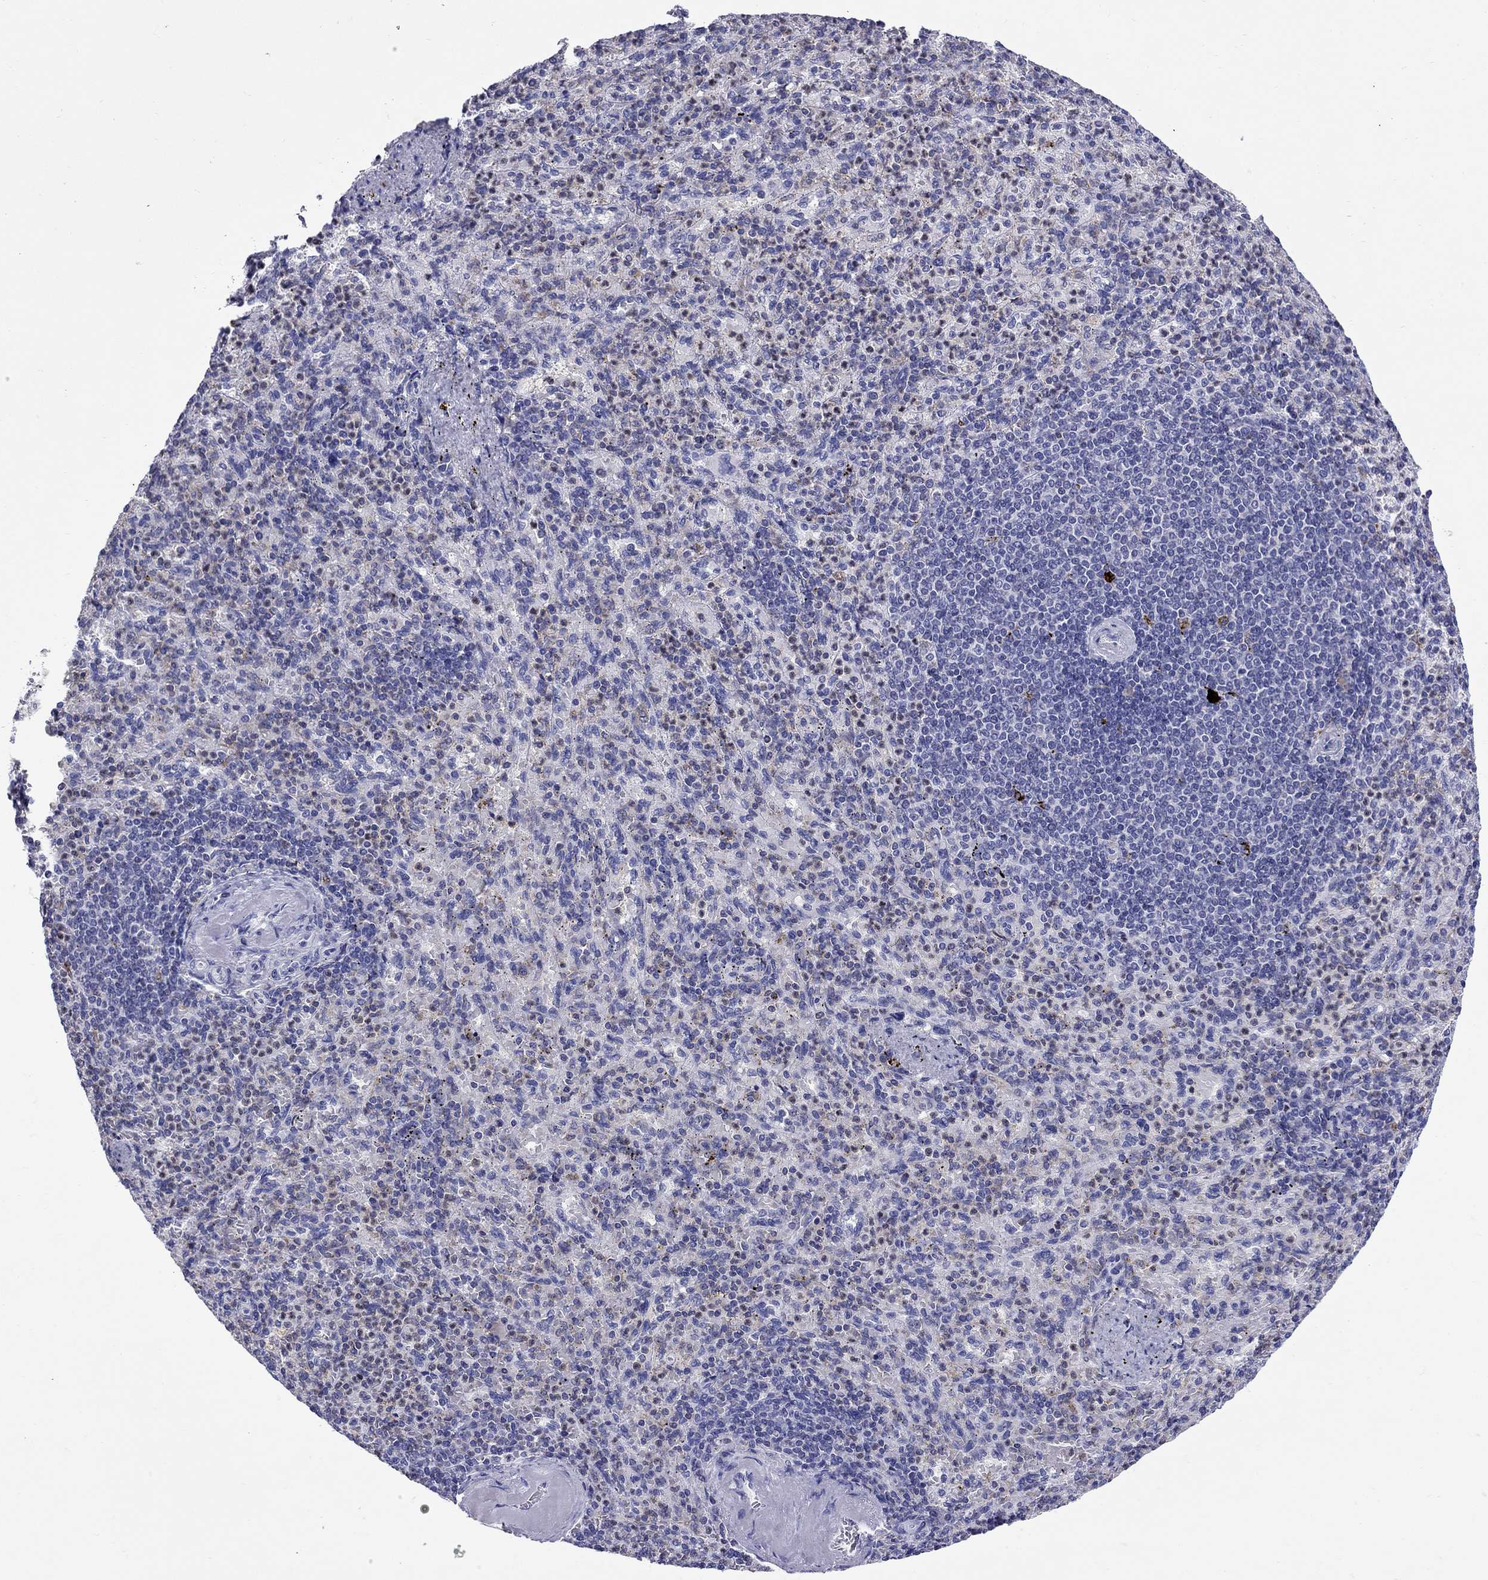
{"staining": {"intensity": "negative", "quantity": "none", "location": "none"}, "tissue": "spleen", "cell_type": "Cells in red pulp", "image_type": "normal", "snomed": [{"axis": "morphology", "description": "Normal tissue, NOS"}, {"axis": "topography", "description": "Spleen"}], "caption": "A high-resolution histopathology image shows immunohistochemistry (IHC) staining of normal spleen, which reveals no significant staining in cells in red pulp. The staining is performed using DAB (3,3'-diaminobenzidine) brown chromogen with nuclei counter-stained in using hematoxylin.", "gene": "SLC46A2", "patient": {"sex": "female", "age": 74}}